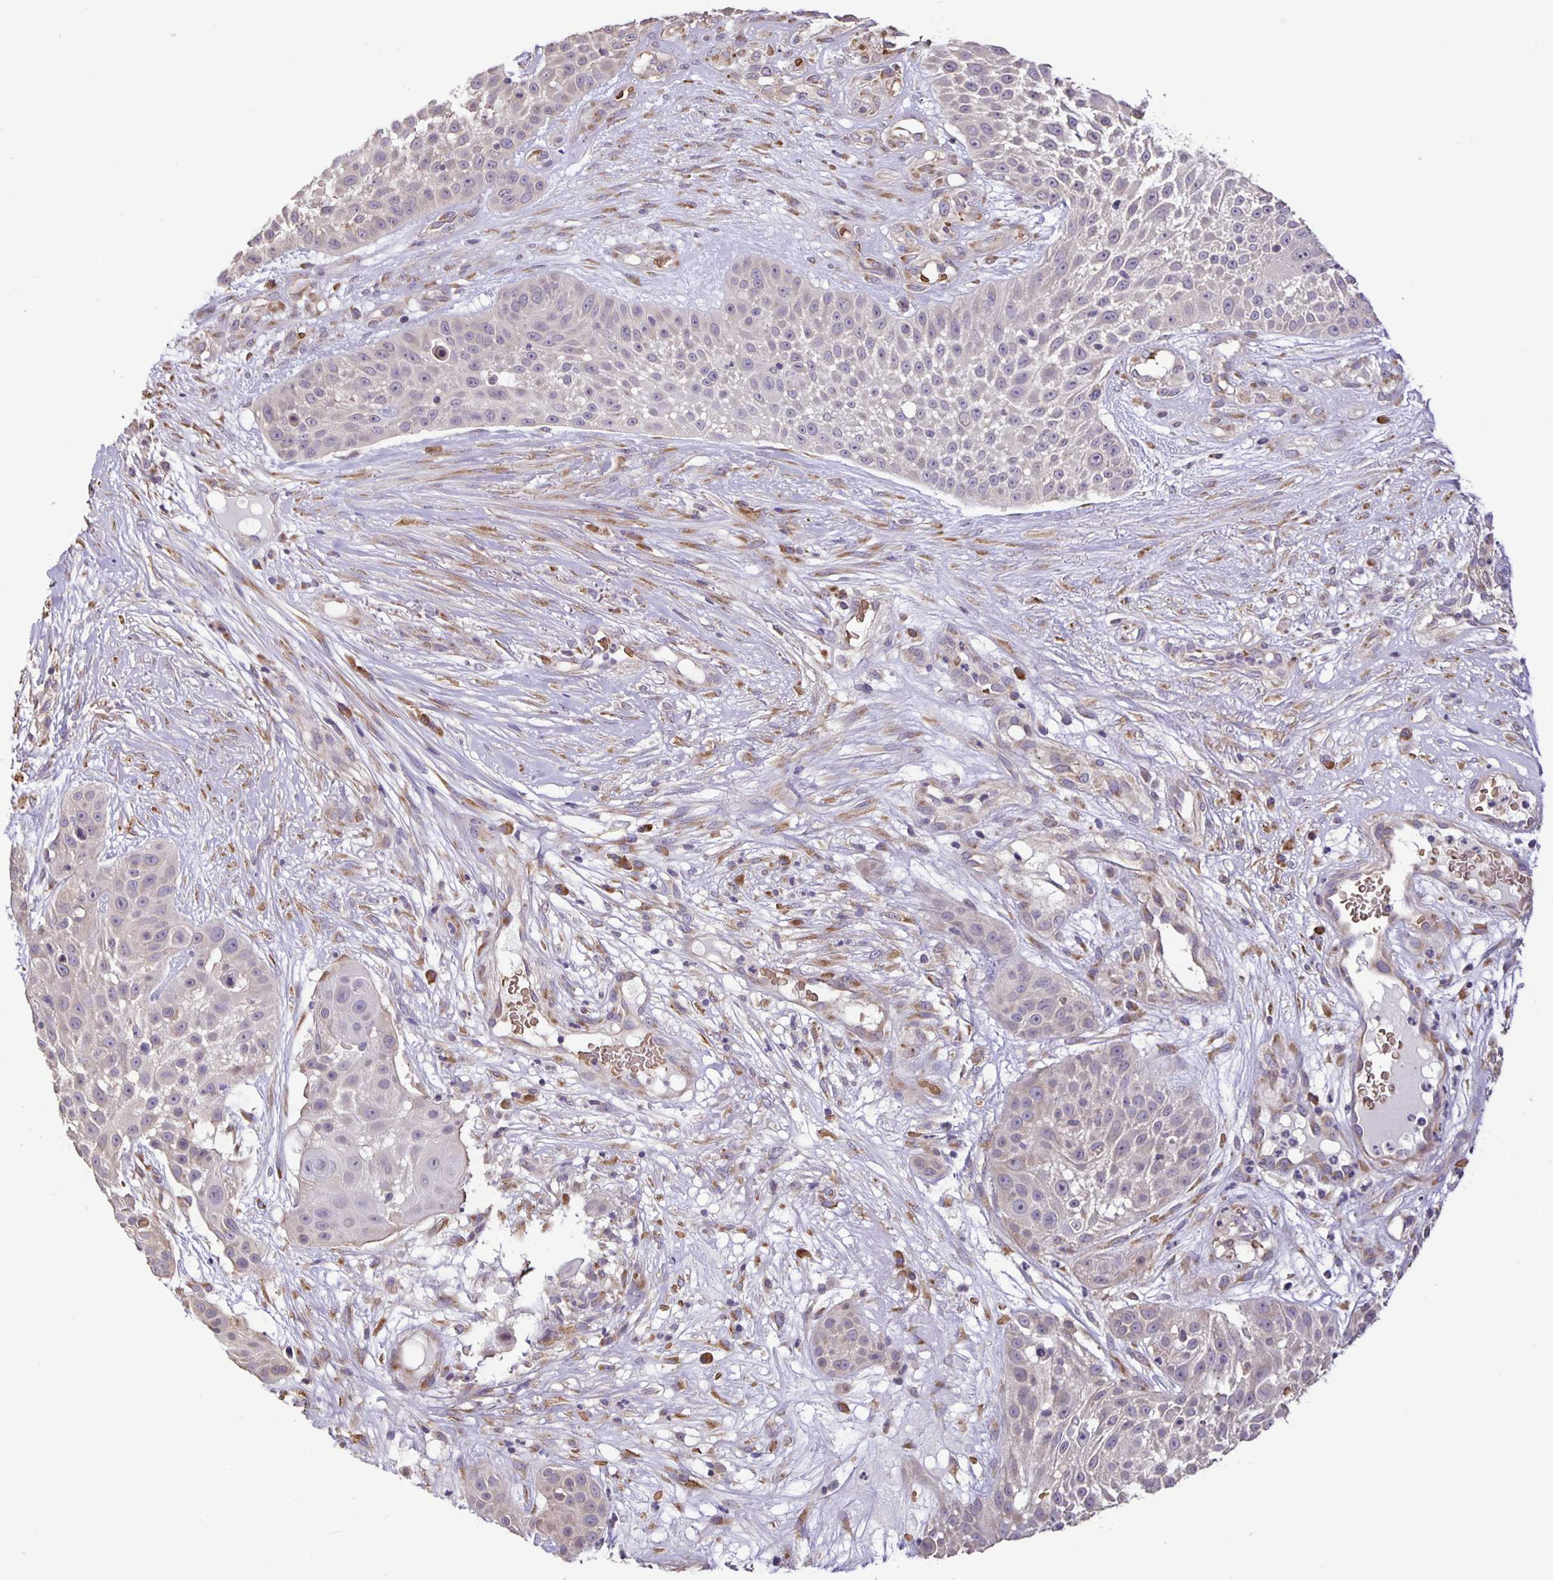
{"staining": {"intensity": "negative", "quantity": "none", "location": "none"}, "tissue": "skin cancer", "cell_type": "Tumor cells", "image_type": "cancer", "snomed": [{"axis": "morphology", "description": "Squamous cell carcinoma, NOS"}, {"axis": "topography", "description": "Skin"}], "caption": "Protein analysis of squamous cell carcinoma (skin) shows no significant expression in tumor cells.", "gene": "TMEM71", "patient": {"sex": "female", "age": 86}}